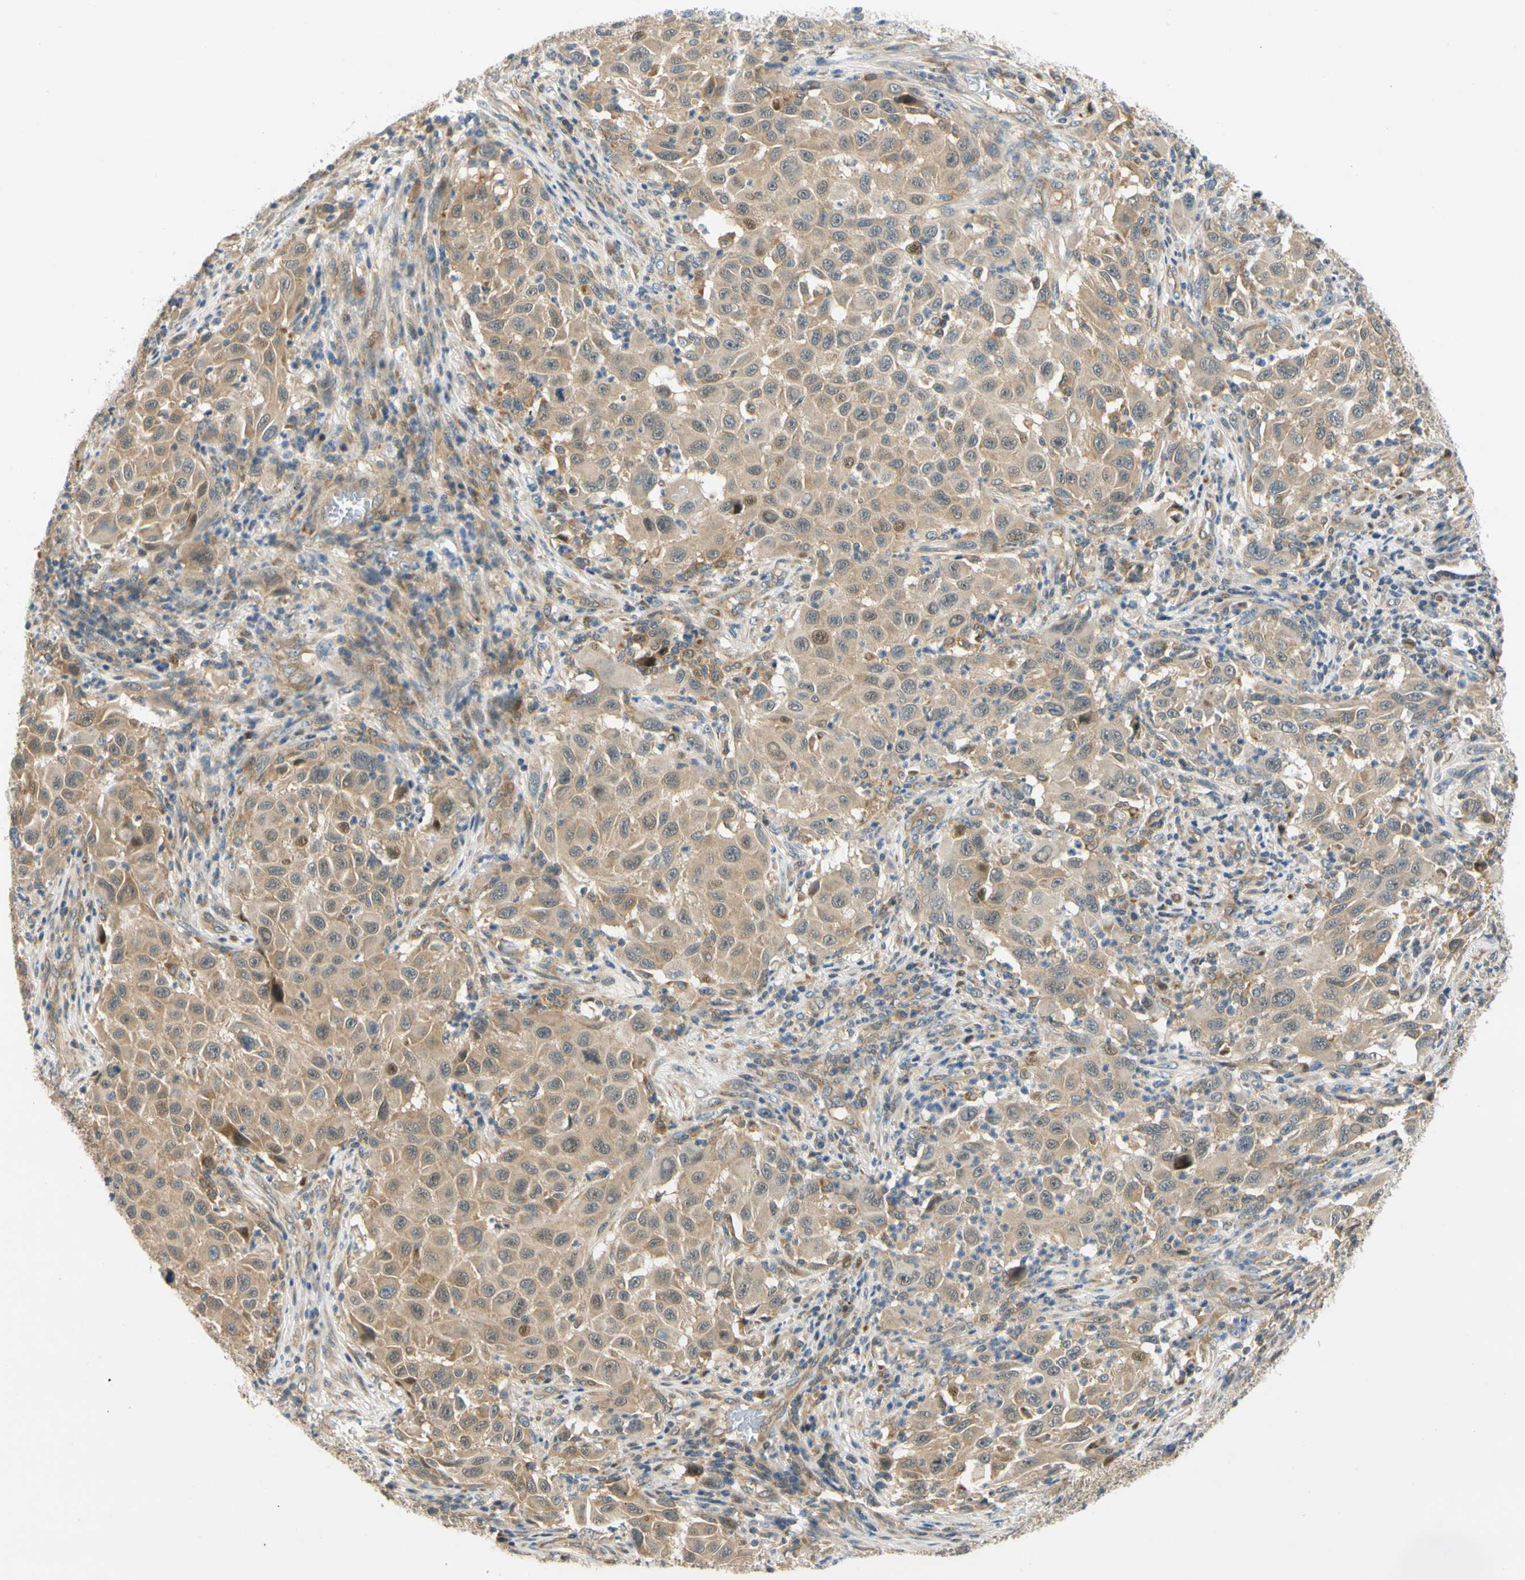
{"staining": {"intensity": "weak", "quantity": ">75%", "location": "cytoplasmic/membranous"}, "tissue": "melanoma", "cell_type": "Tumor cells", "image_type": "cancer", "snomed": [{"axis": "morphology", "description": "Malignant melanoma, Metastatic site"}, {"axis": "topography", "description": "Lymph node"}], "caption": "A low amount of weak cytoplasmic/membranous positivity is appreciated in about >75% of tumor cells in malignant melanoma (metastatic site) tissue.", "gene": "GATD1", "patient": {"sex": "male", "age": 61}}